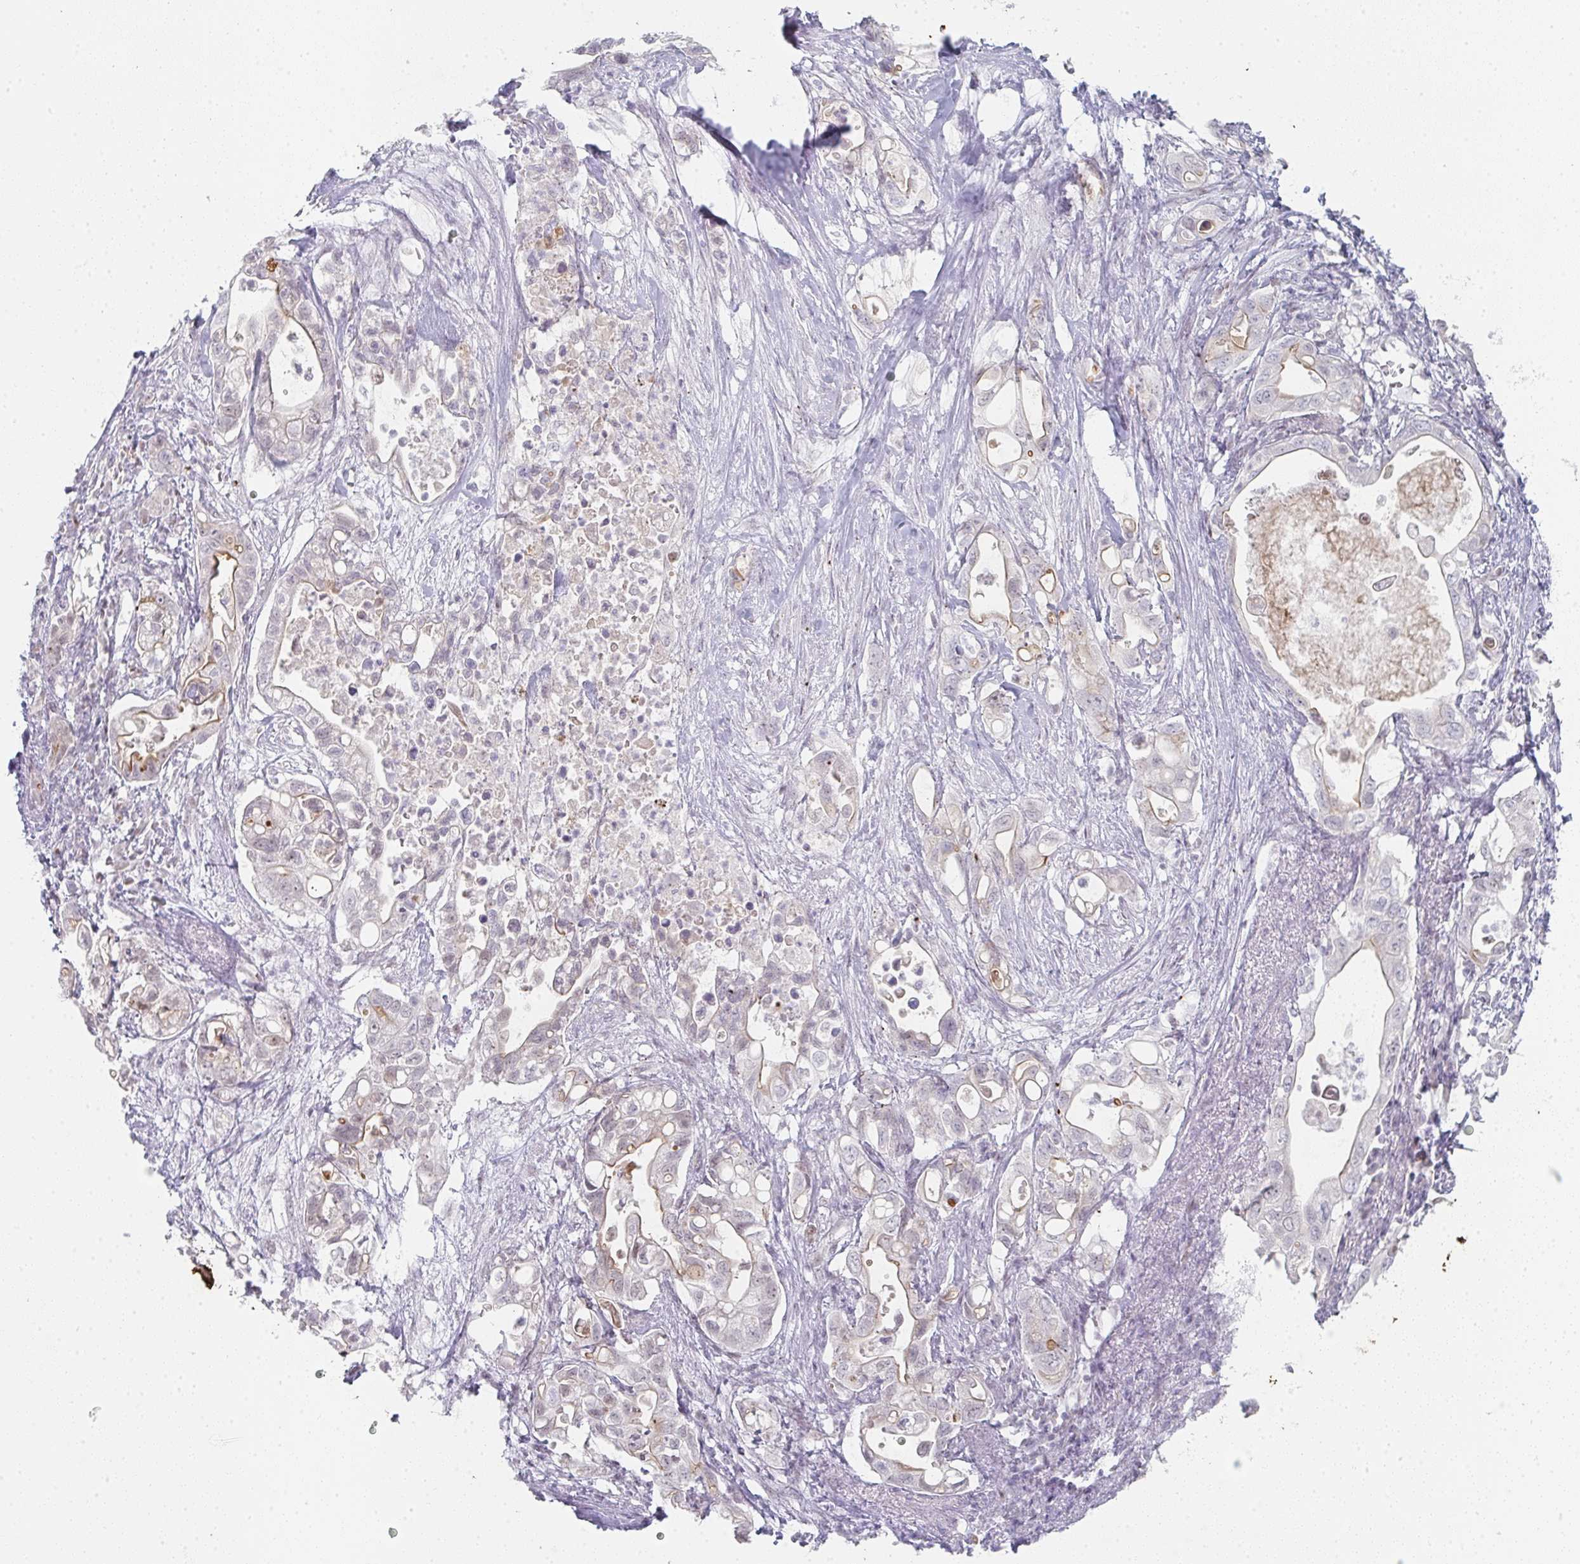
{"staining": {"intensity": "weak", "quantity": "<25%", "location": "cytoplasmic/membranous"}, "tissue": "pancreatic cancer", "cell_type": "Tumor cells", "image_type": "cancer", "snomed": [{"axis": "morphology", "description": "Adenocarcinoma, NOS"}, {"axis": "topography", "description": "Pancreas"}], "caption": "A micrograph of human adenocarcinoma (pancreatic) is negative for staining in tumor cells.", "gene": "POU2AF2", "patient": {"sex": "female", "age": 72}}